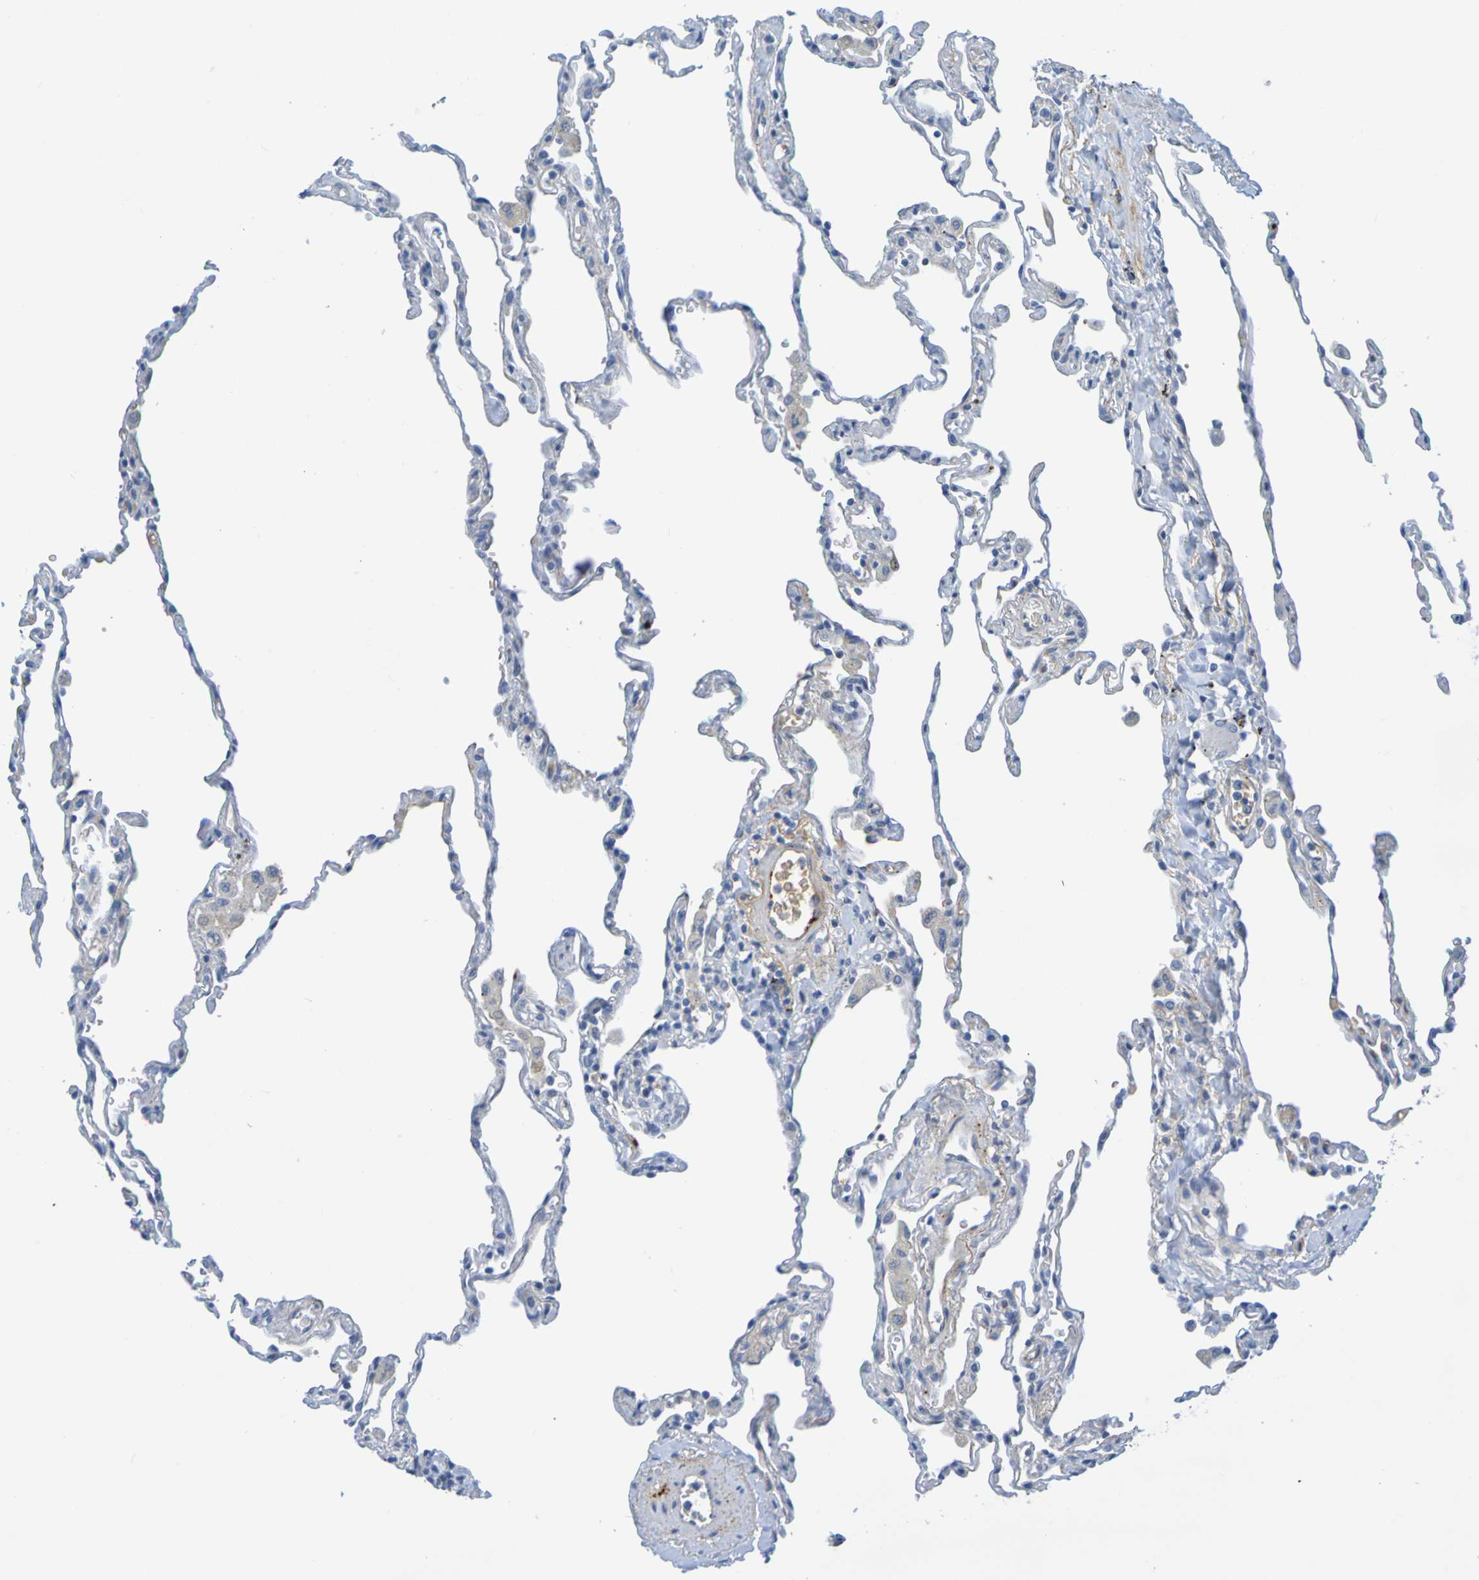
{"staining": {"intensity": "negative", "quantity": "none", "location": "none"}, "tissue": "lung", "cell_type": "Alveolar cells", "image_type": "normal", "snomed": [{"axis": "morphology", "description": "Normal tissue, NOS"}, {"axis": "topography", "description": "Lung"}], "caption": "IHC photomicrograph of benign lung: lung stained with DAB (3,3'-diaminobenzidine) exhibits no significant protein expression in alveolar cells.", "gene": "IL10", "patient": {"sex": "male", "age": 59}}